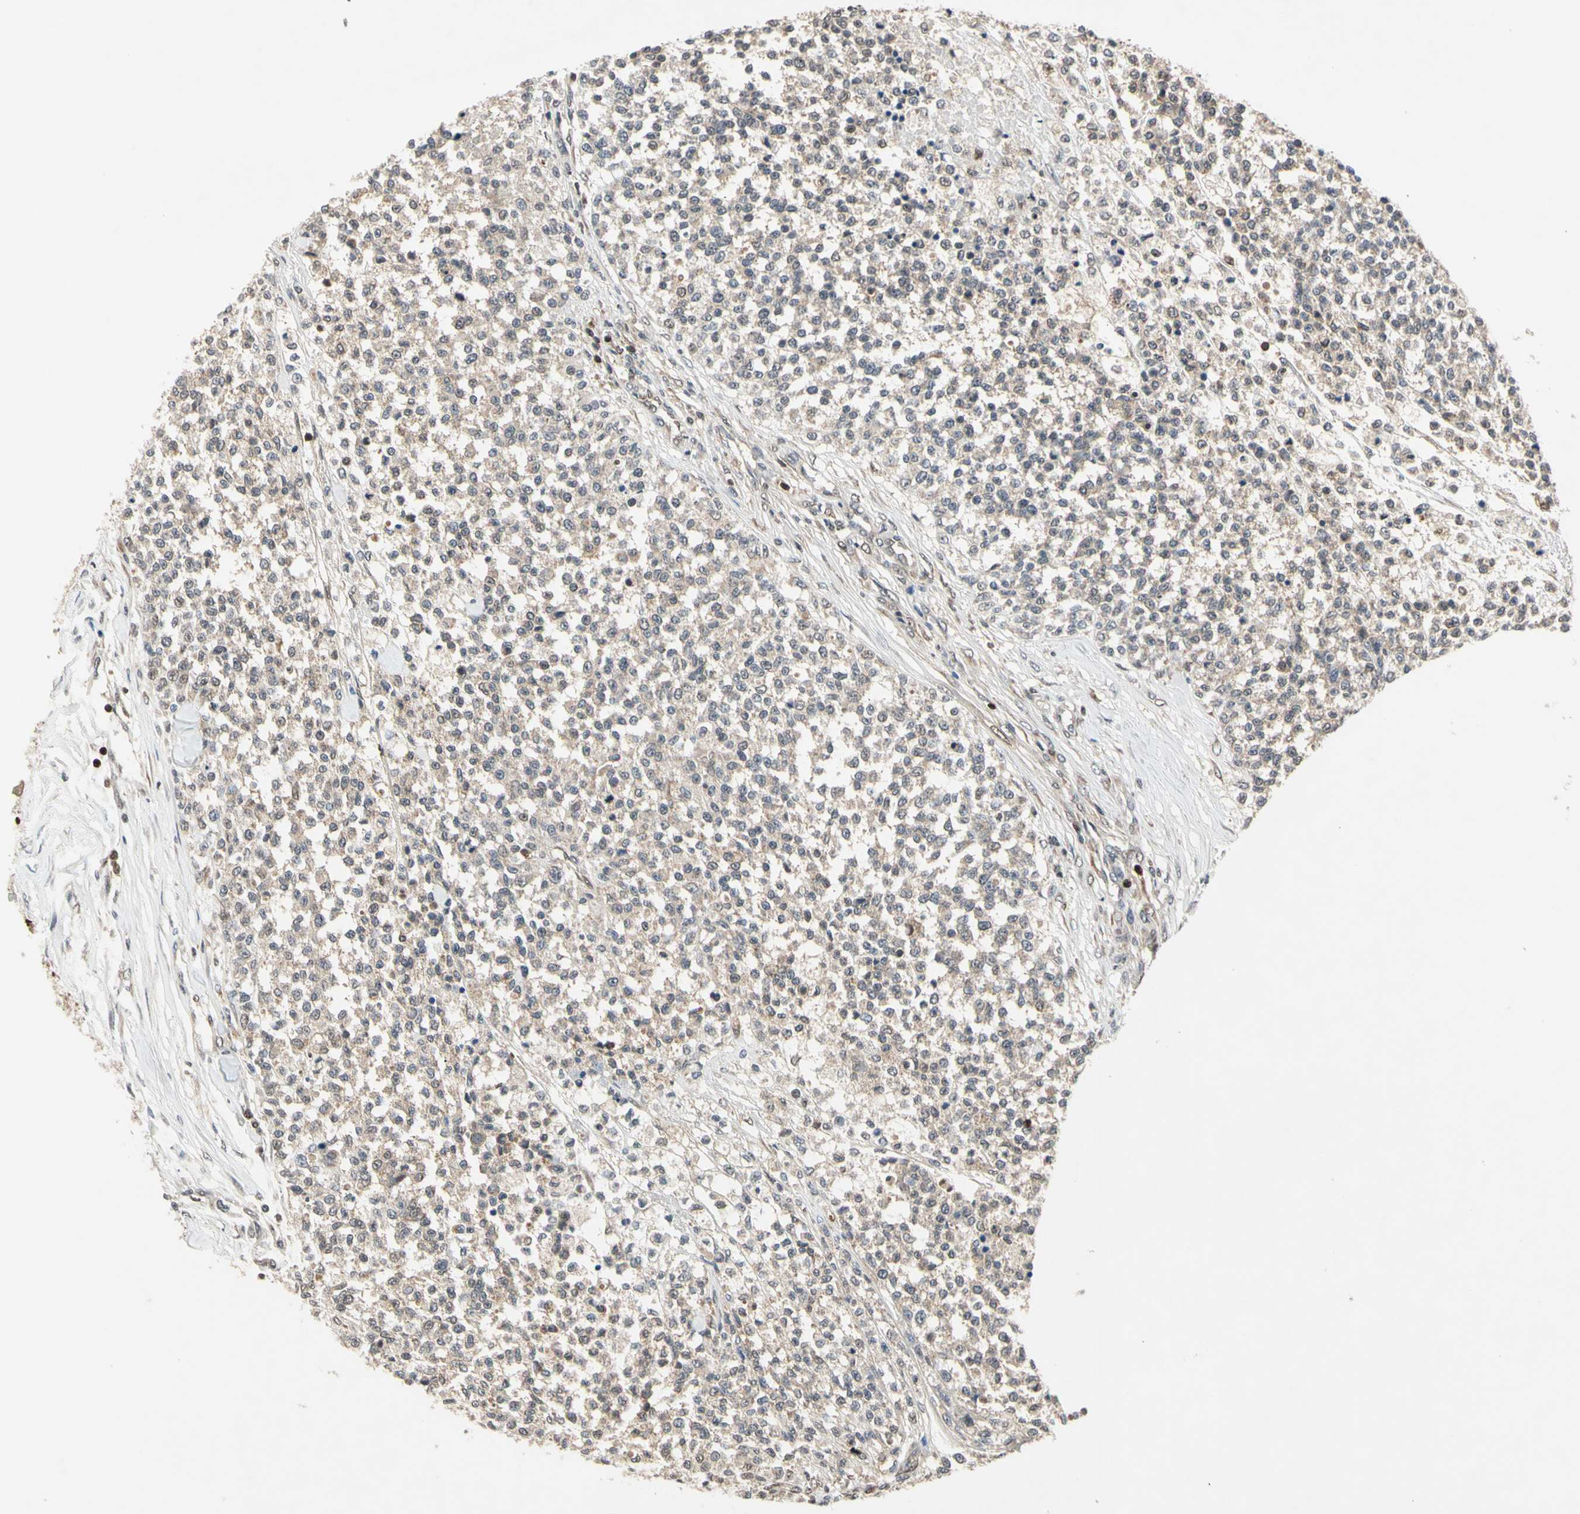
{"staining": {"intensity": "weak", "quantity": ">75%", "location": "cytoplasmic/membranous"}, "tissue": "testis cancer", "cell_type": "Tumor cells", "image_type": "cancer", "snomed": [{"axis": "morphology", "description": "Seminoma, NOS"}, {"axis": "topography", "description": "Testis"}], "caption": "Immunohistochemical staining of human seminoma (testis) shows low levels of weak cytoplasmic/membranous protein staining in approximately >75% of tumor cells.", "gene": "GSR", "patient": {"sex": "male", "age": 59}}